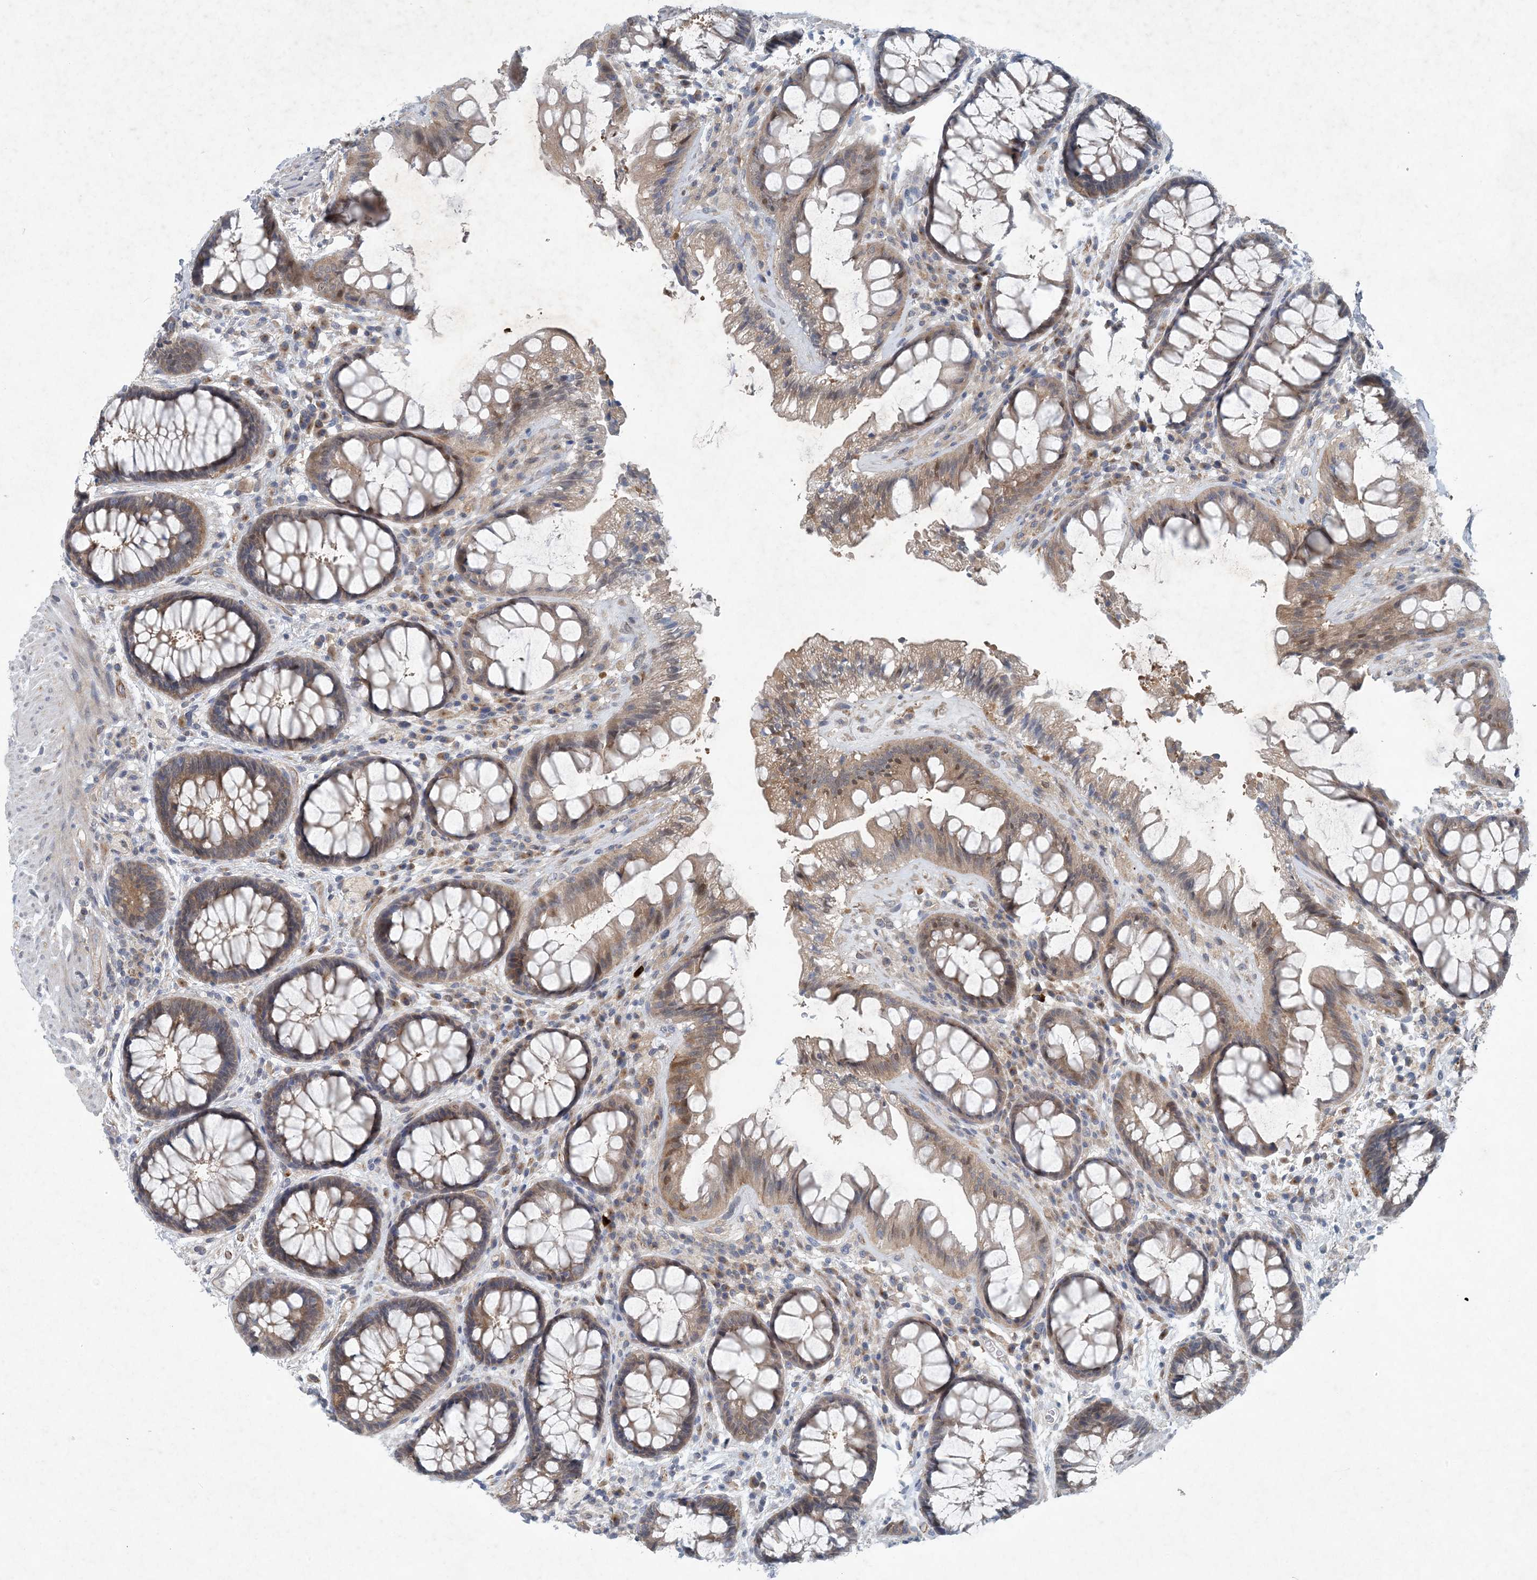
{"staining": {"intensity": "moderate", "quantity": "25%-75%", "location": "cytoplasmic/membranous"}, "tissue": "rectum", "cell_type": "Glandular cells", "image_type": "normal", "snomed": [{"axis": "morphology", "description": "Normal tissue, NOS"}, {"axis": "topography", "description": "Rectum"}], "caption": "Brown immunohistochemical staining in normal rectum exhibits moderate cytoplasmic/membranous staining in about 25%-75% of glandular cells. Immunohistochemistry (ihc) stains the protein in brown and the nuclei are stained blue.", "gene": "HIKESHI", "patient": {"sex": "female", "age": 46}}